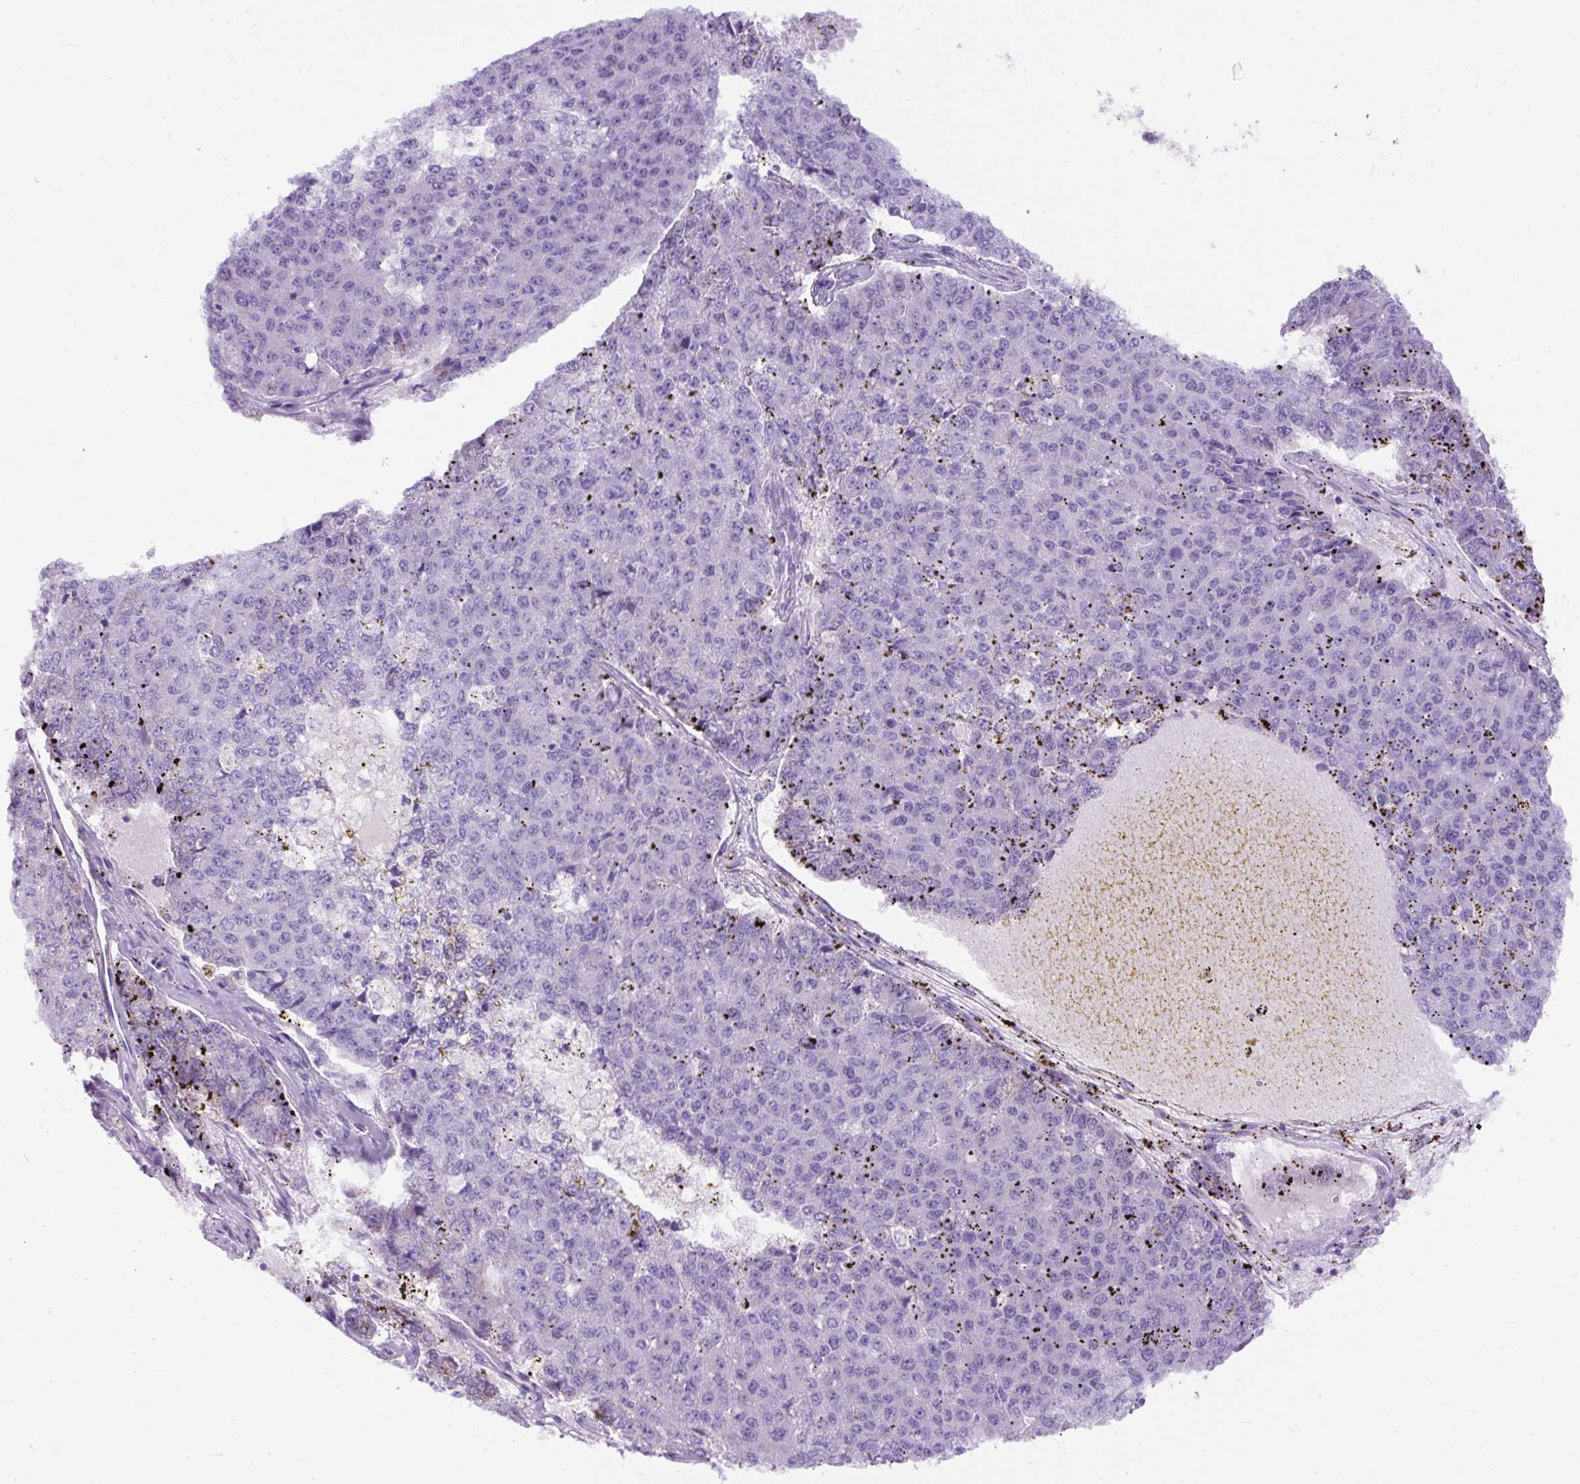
{"staining": {"intensity": "negative", "quantity": "none", "location": "none"}, "tissue": "pancreatic cancer", "cell_type": "Tumor cells", "image_type": "cancer", "snomed": [{"axis": "morphology", "description": "Adenocarcinoma, NOS"}, {"axis": "topography", "description": "Pancreas"}], "caption": "A high-resolution histopathology image shows immunohistochemistry (IHC) staining of adenocarcinoma (pancreatic), which displays no significant positivity in tumor cells.", "gene": "SPTBN5", "patient": {"sex": "male", "age": 50}}